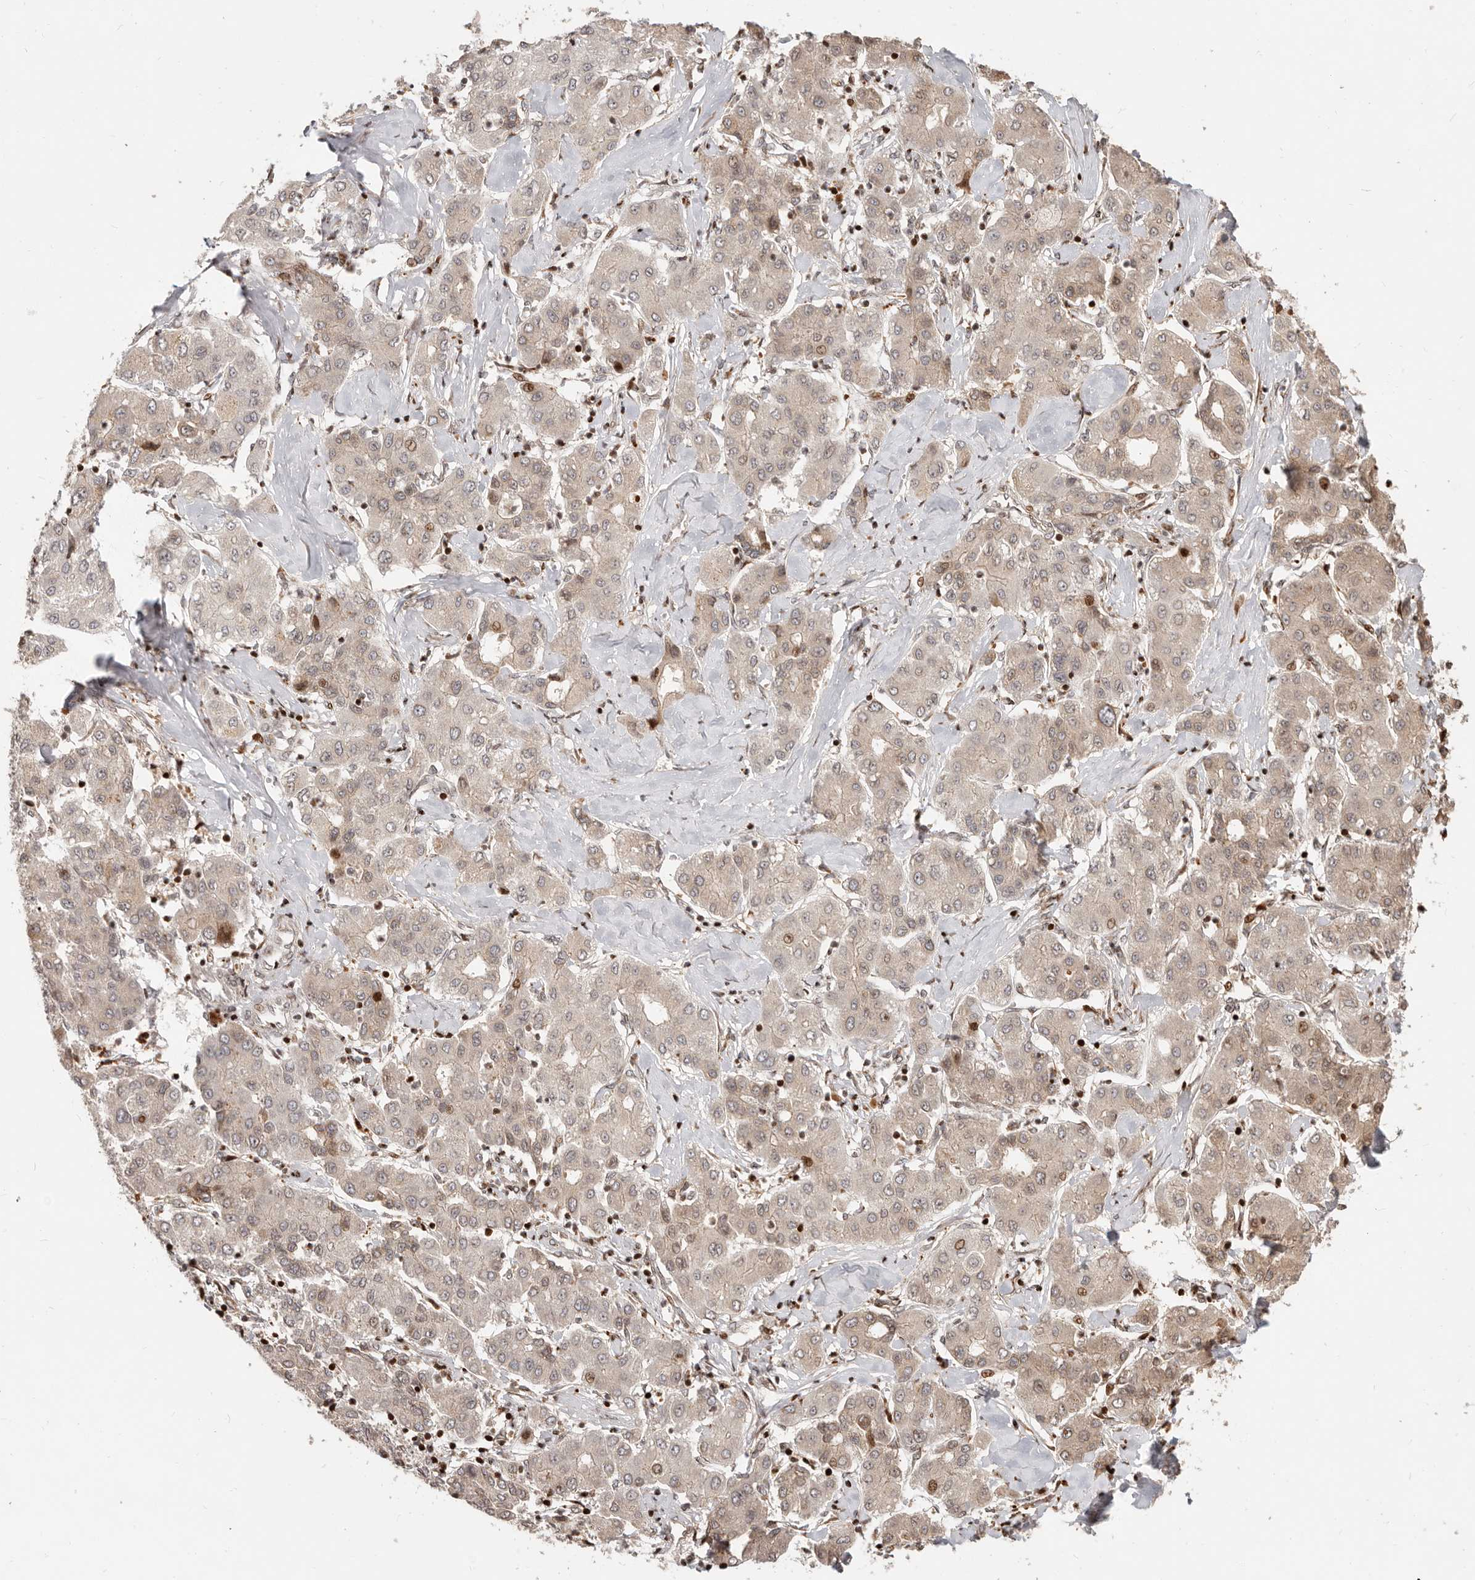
{"staining": {"intensity": "moderate", "quantity": "<25%", "location": "cytoplasmic/membranous,nuclear"}, "tissue": "liver cancer", "cell_type": "Tumor cells", "image_type": "cancer", "snomed": [{"axis": "morphology", "description": "Carcinoma, Hepatocellular, NOS"}, {"axis": "topography", "description": "Liver"}], "caption": "Liver hepatocellular carcinoma was stained to show a protein in brown. There is low levels of moderate cytoplasmic/membranous and nuclear positivity in about <25% of tumor cells.", "gene": "TRIM4", "patient": {"sex": "male", "age": 65}}